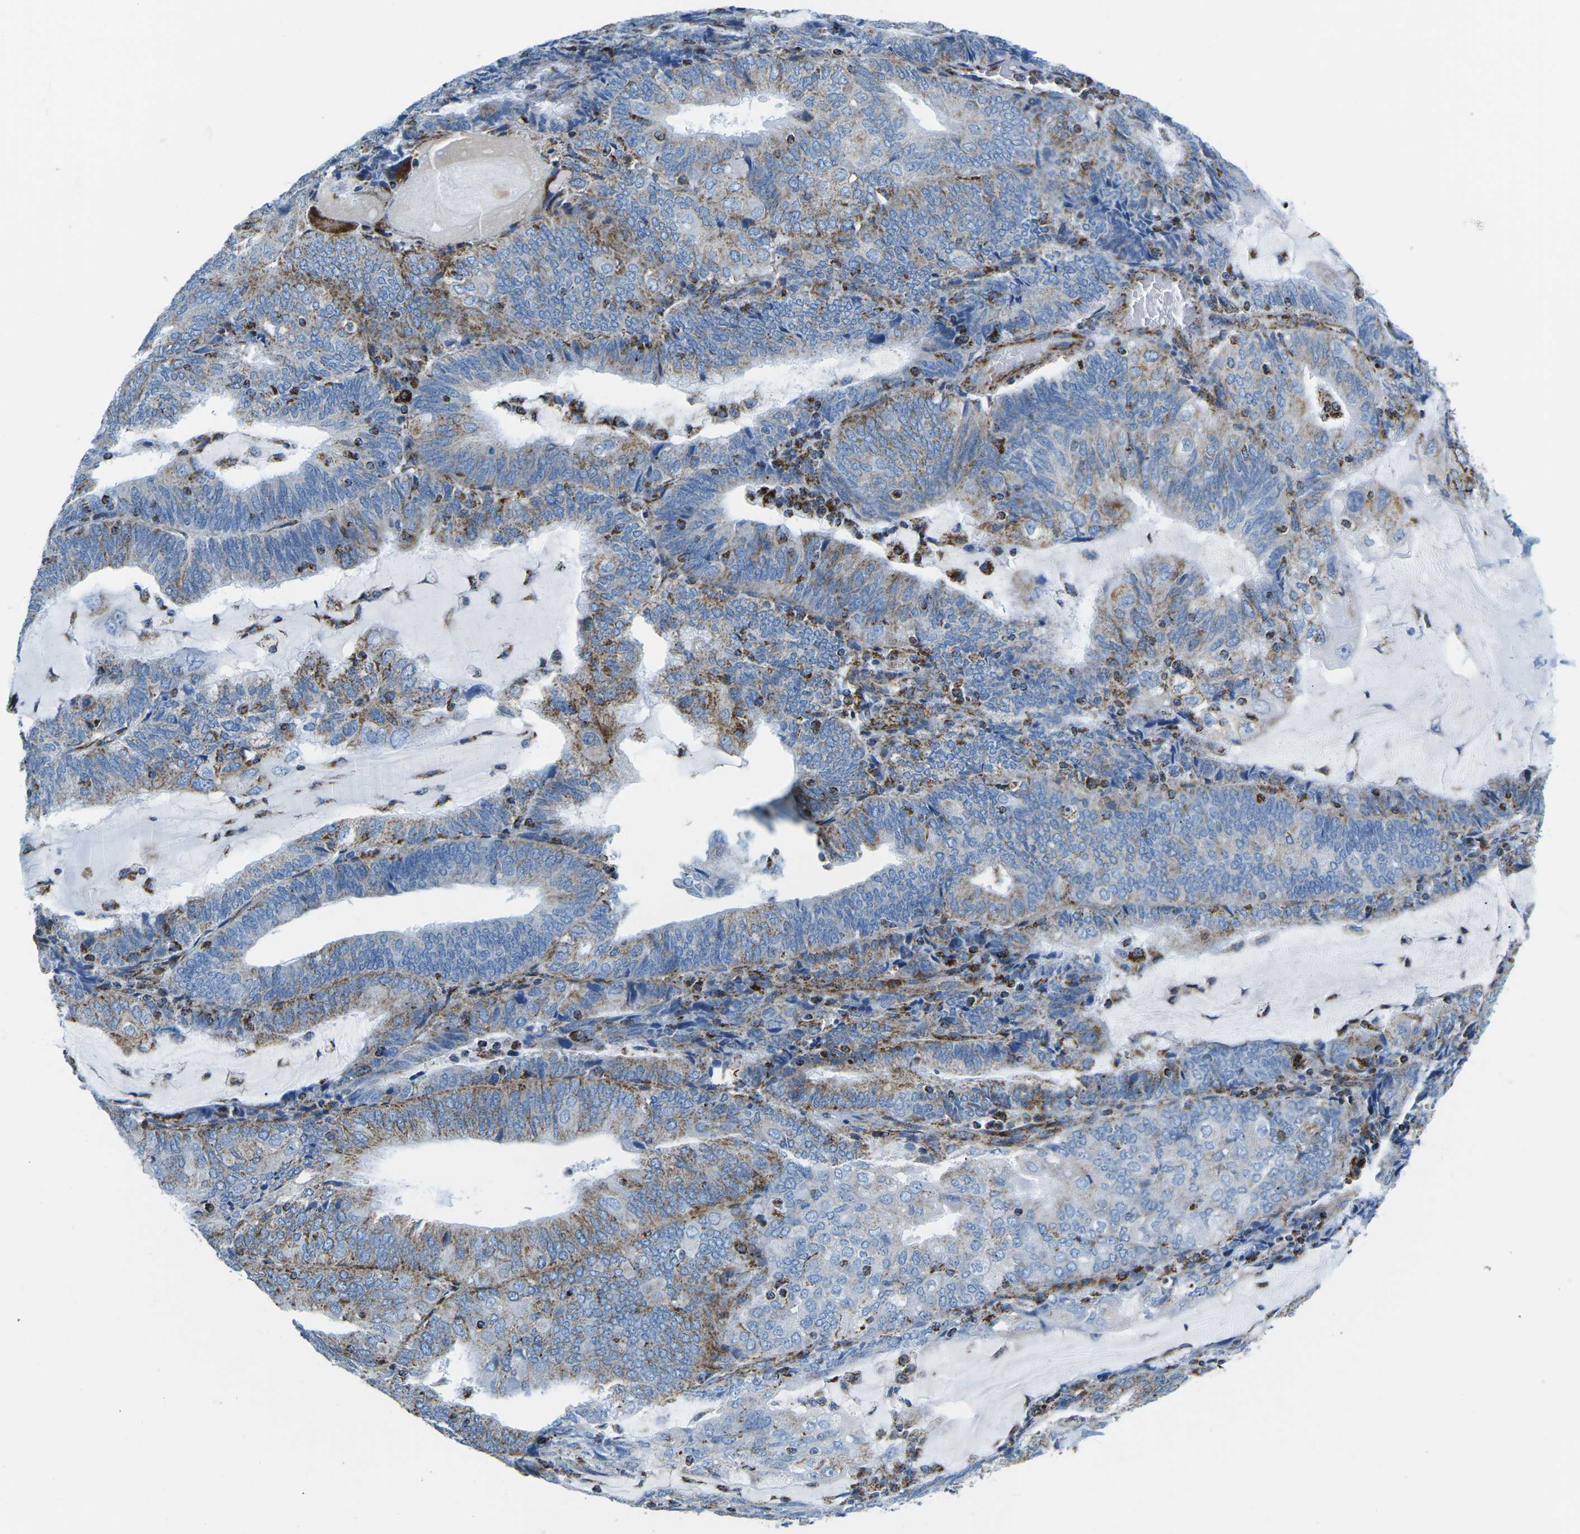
{"staining": {"intensity": "moderate", "quantity": "25%-75%", "location": "cytoplasmic/membranous"}, "tissue": "endometrial cancer", "cell_type": "Tumor cells", "image_type": "cancer", "snomed": [{"axis": "morphology", "description": "Adenocarcinoma, NOS"}, {"axis": "topography", "description": "Endometrium"}], "caption": "A medium amount of moderate cytoplasmic/membranous staining is appreciated in about 25%-75% of tumor cells in endometrial adenocarcinoma tissue.", "gene": "COX6C", "patient": {"sex": "female", "age": 81}}